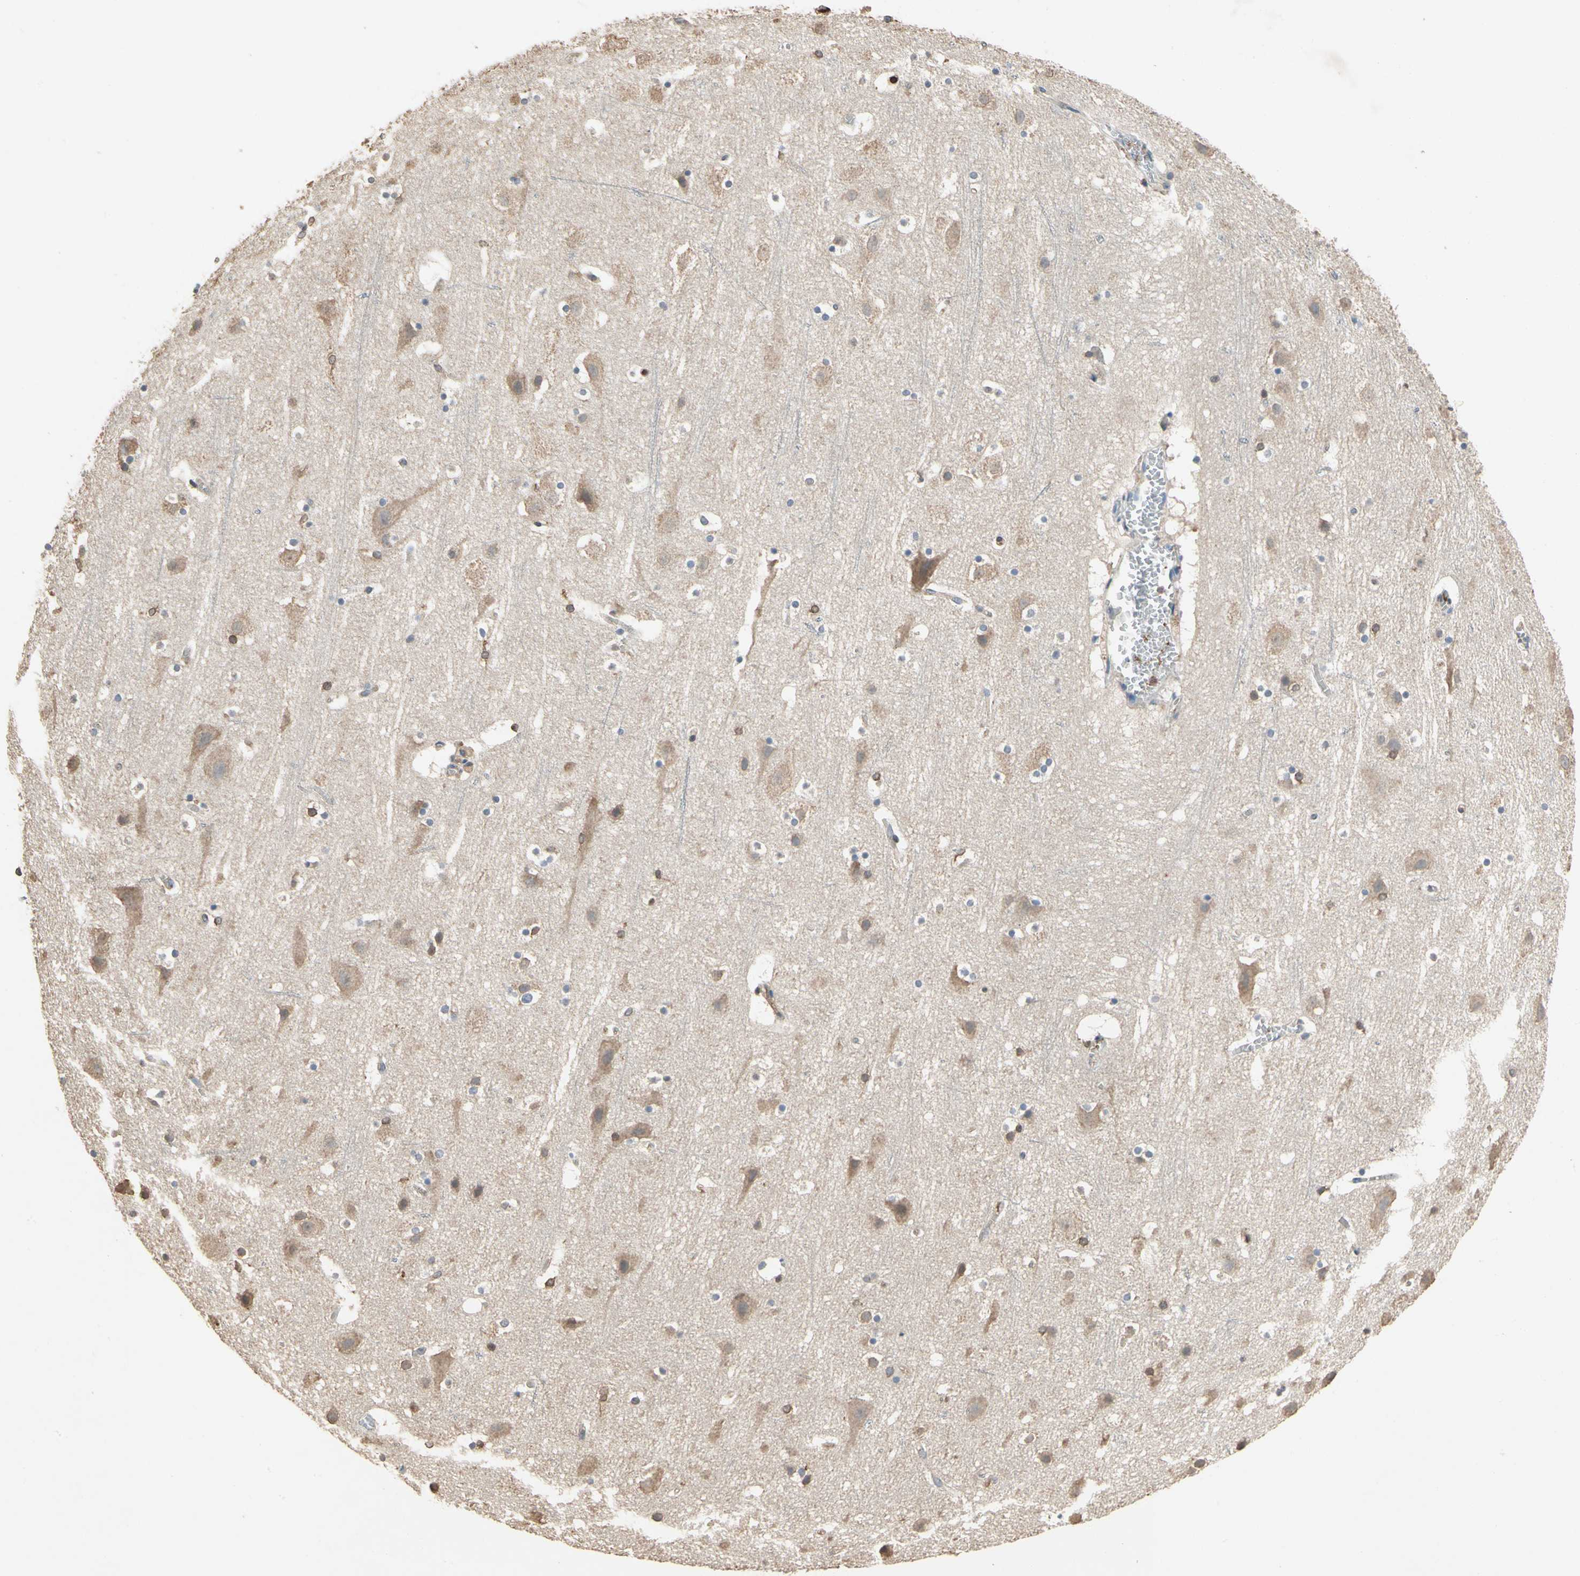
{"staining": {"intensity": "weak", "quantity": "25%-75%", "location": "cytoplasmic/membranous"}, "tissue": "cerebral cortex", "cell_type": "Endothelial cells", "image_type": "normal", "snomed": [{"axis": "morphology", "description": "Normal tissue, NOS"}, {"axis": "topography", "description": "Cerebral cortex"}], "caption": "Immunohistochemistry of normal human cerebral cortex exhibits low levels of weak cytoplasmic/membranous positivity in approximately 25%-75% of endothelial cells.", "gene": "MAP3K10", "patient": {"sex": "male", "age": 45}}